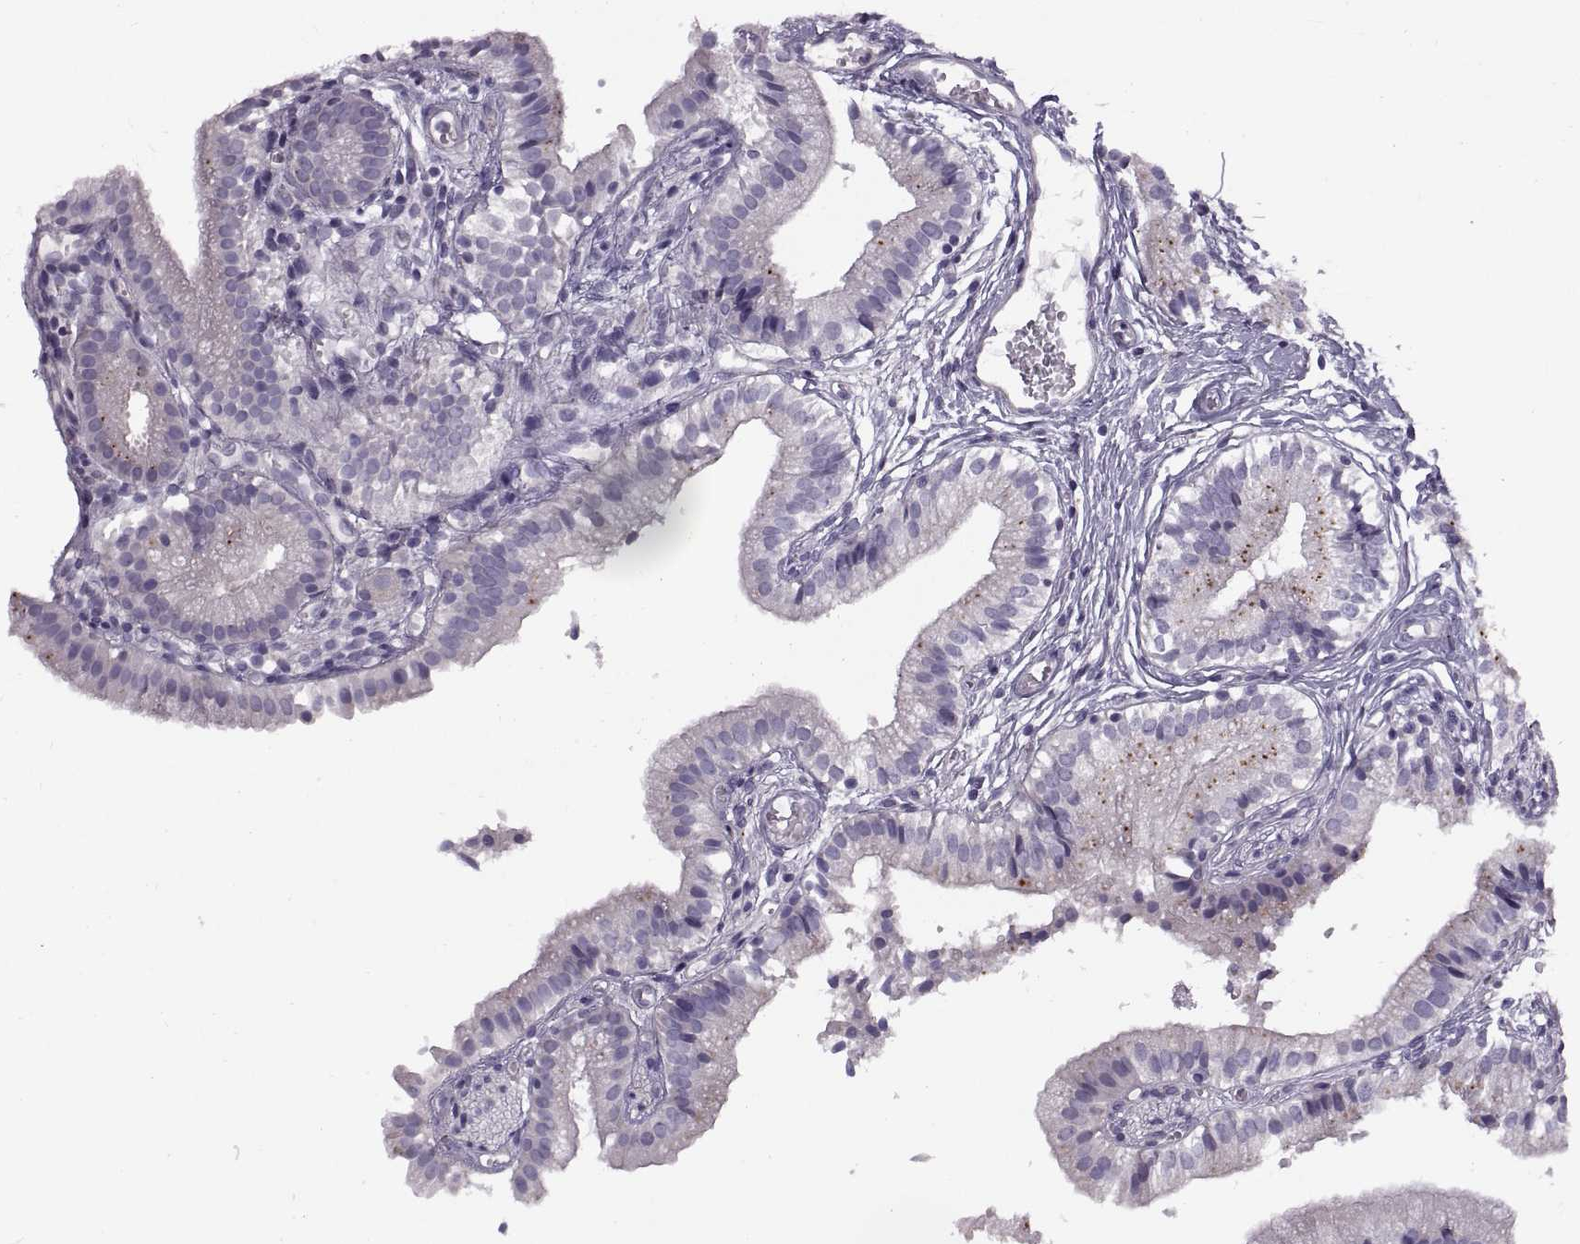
{"staining": {"intensity": "negative", "quantity": "none", "location": "none"}, "tissue": "gallbladder", "cell_type": "Glandular cells", "image_type": "normal", "snomed": [{"axis": "morphology", "description": "Normal tissue, NOS"}, {"axis": "topography", "description": "Gallbladder"}], "caption": "The image reveals no staining of glandular cells in unremarkable gallbladder. Nuclei are stained in blue.", "gene": "CALCR", "patient": {"sex": "female", "age": 47}}